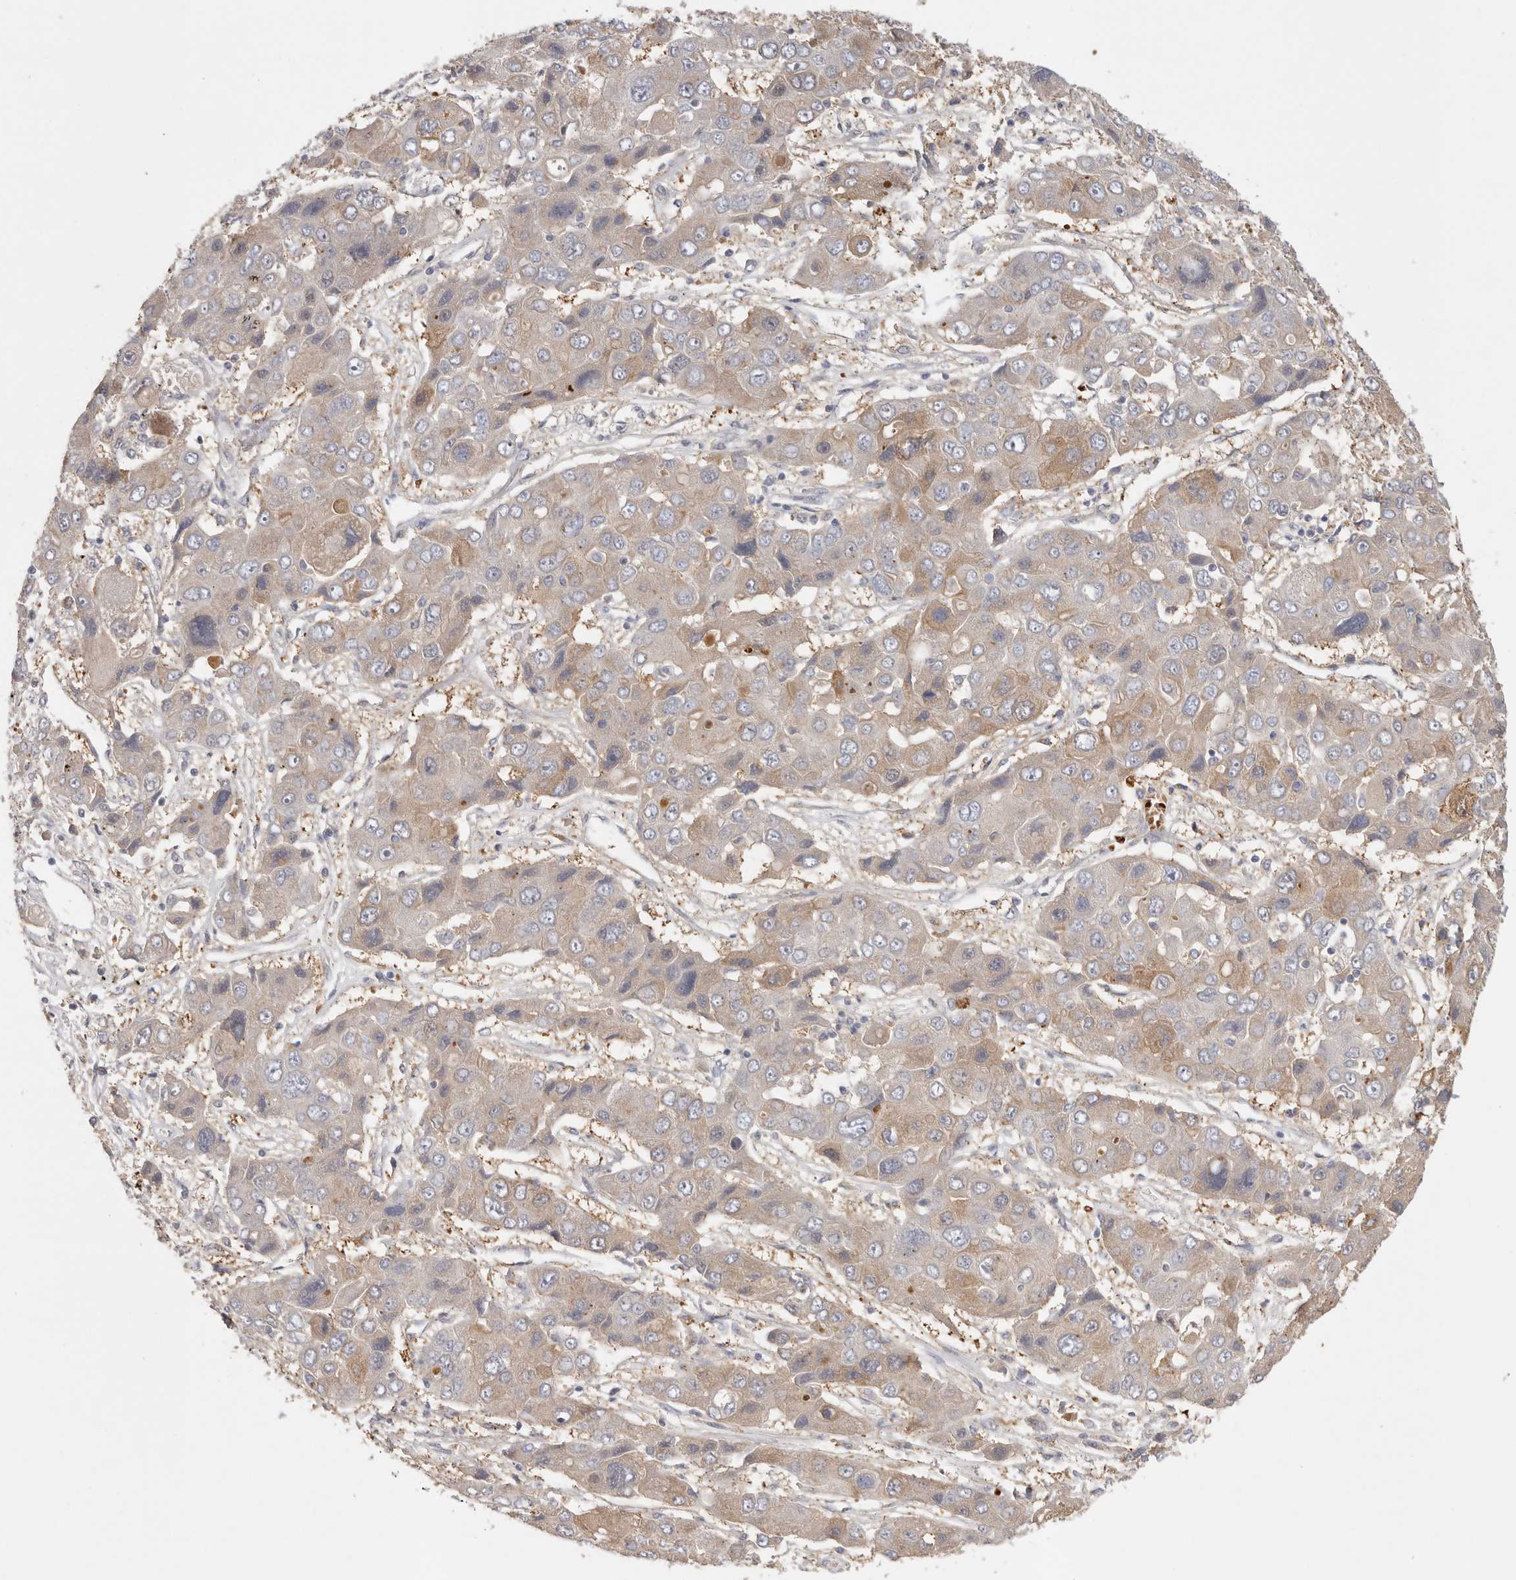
{"staining": {"intensity": "moderate", "quantity": "<25%", "location": "cytoplasmic/membranous"}, "tissue": "liver cancer", "cell_type": "Tumor cells", "image_type": "cancer", "snomed": [{"axis": "morphology", "description": "Cholangiocarcinoma"}, {"axis": "topography", "description": "Liver"}], "caption": "Protein analysis of liver cancer (cholangiocarcinoma) tissue displays moderate cytoplasmic/membranous staining in approximately <25% of tumor cells.", "gene": "CFAP298", "patient": {"sex": "male", "age": 67}}